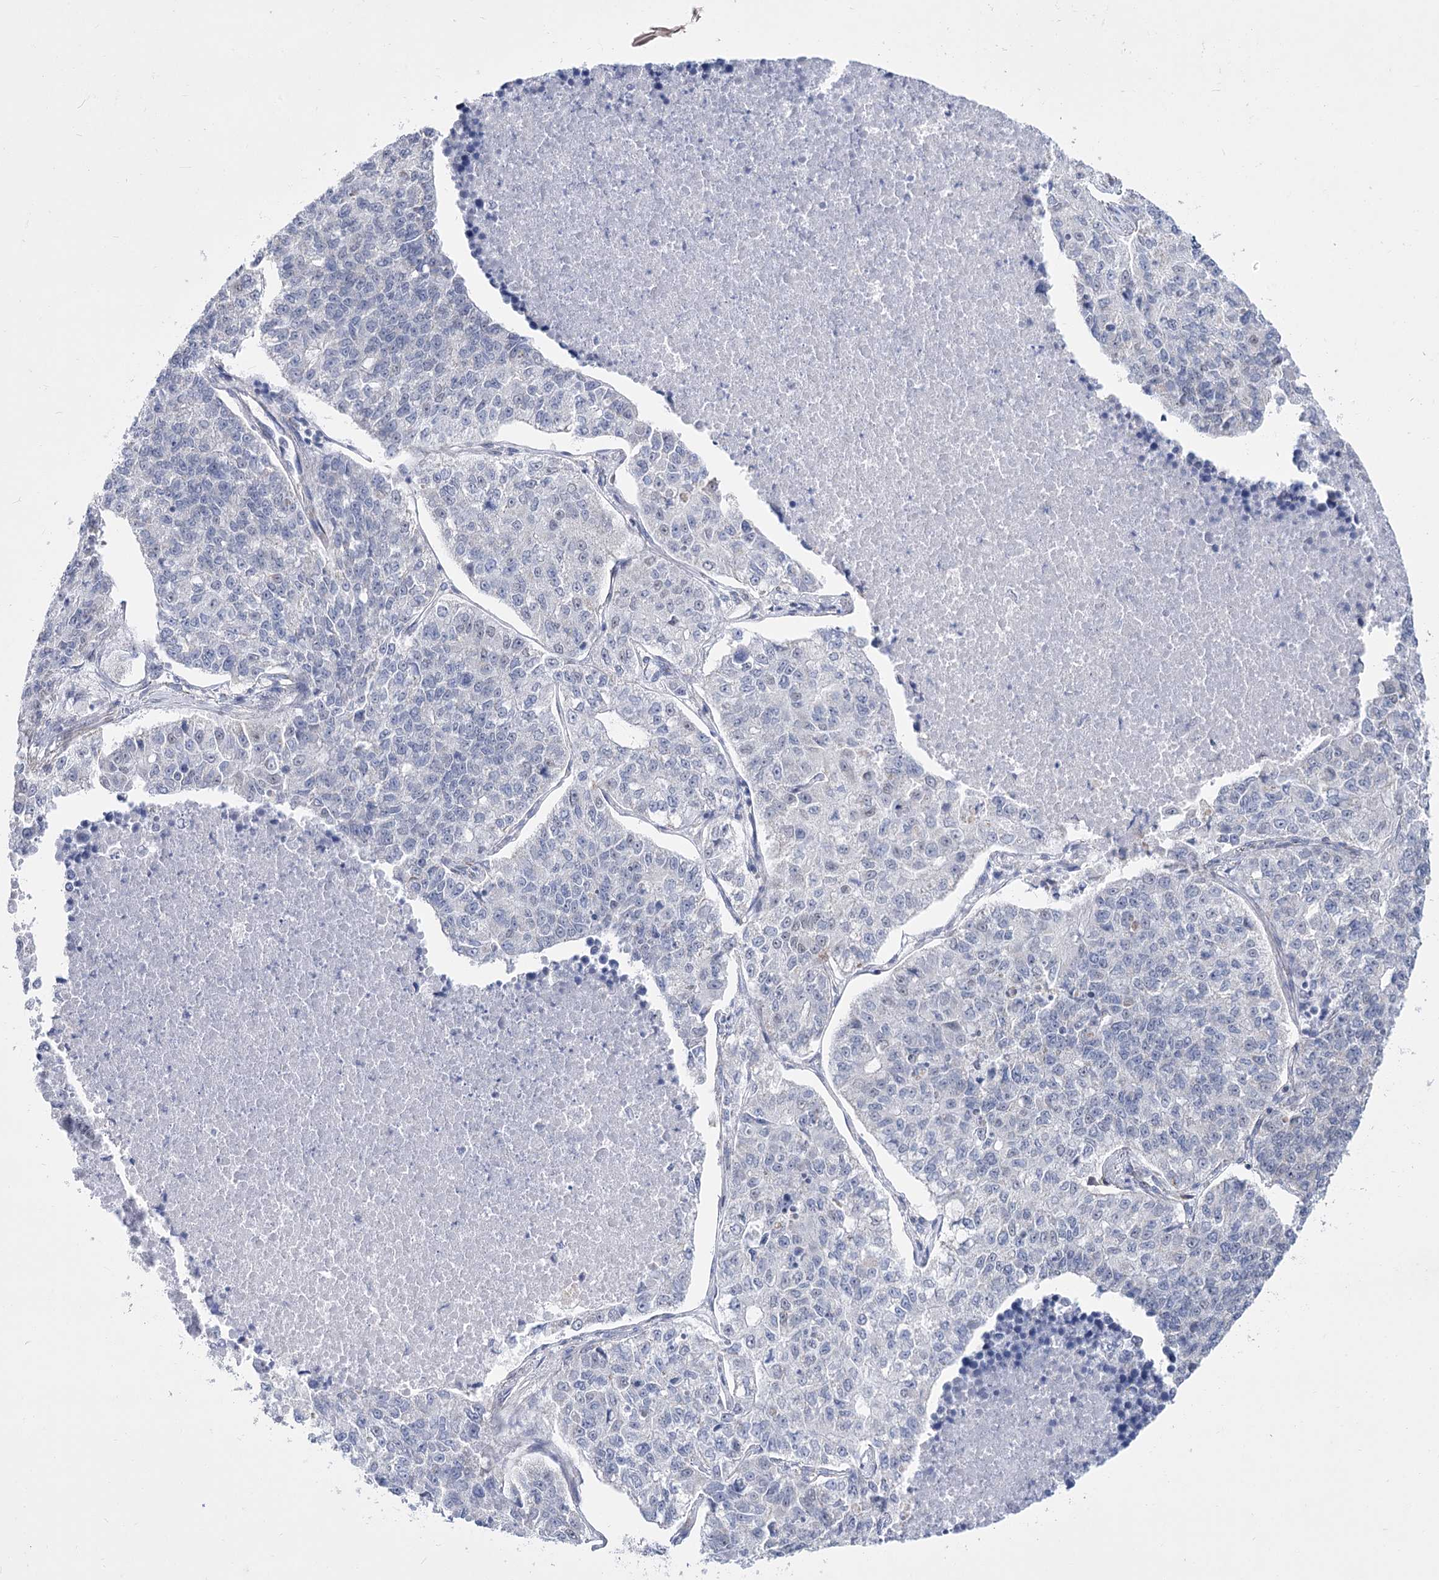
{"staining": {"intensity": "negative", "quantity": "none", "location": "none"}, "tissue": "lung cancer", "cell_type": "Tumor cells", "image_type": "cancer", "snomed": [{"axis": "morphology", "description": "Adenocarcinoma, NOS"}, {"axis": "topography", "description": "Lung"}], "caption": "There is no significant staining in tumor cells of adenocarcinoma (lung). (IHC, brightfield microscopy, high magnification).", "gene": "PDHB", "patient": {"sex": "male", "age": 49}}